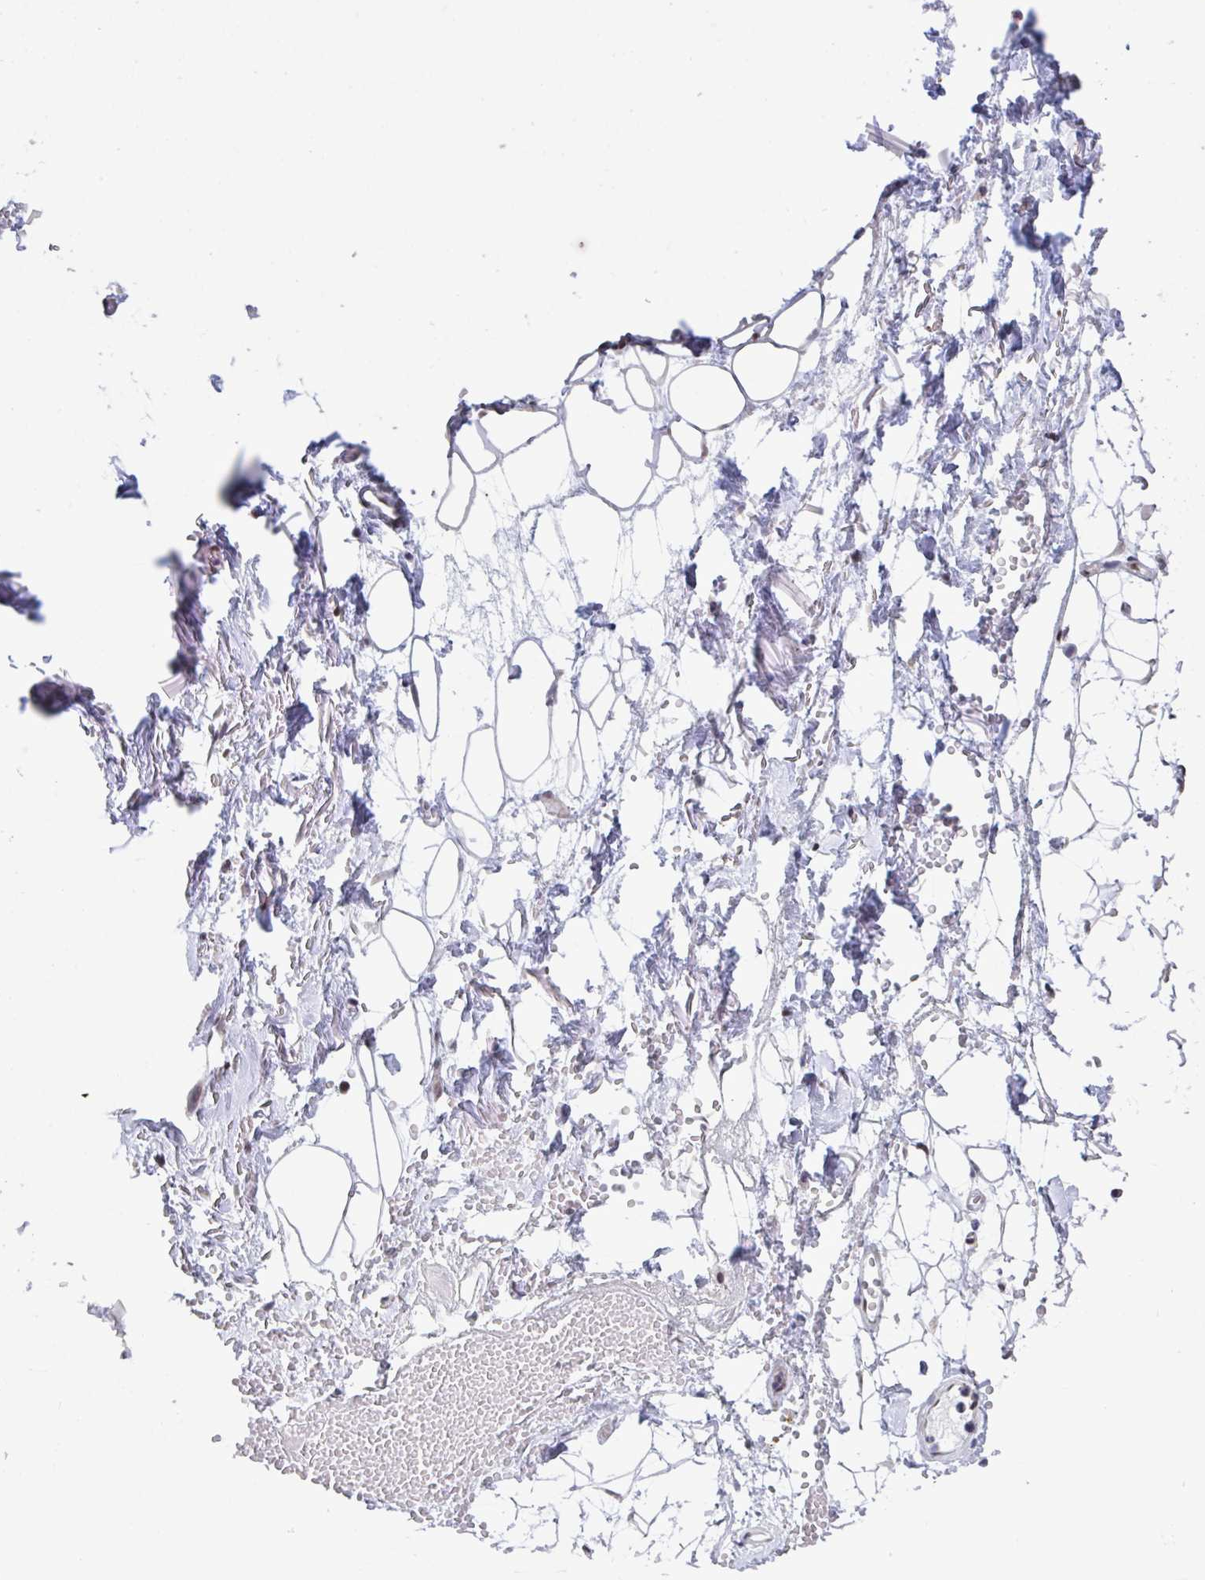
{"staining": {"intensity": "negative", "quantity": "none", "location": "none"}, "tissue": "adipose tissue", "cell_type": "Adipocytes", "image_type": "normal", "snomed": [{"axis": "morphology", "description": "Normal tissue, NOS"}, {"axis": "topography", "description": "Anal"}, {"axis": "topography", "description": "Peripheral nerve tissue"}], "caption": "A high-resolution histopathology image shows IHC staining of unremarkable adipose tissue, which displays no significant positivity in adipocytes. (Stains: DAB (3,3'-diaminobenzidine) immunohistochemistry with hematoxylin counter stain, Microscopy: brightfield microscopy at high magnification).", "gene": "PELI1", "patient": {"sex": "male", "age": 78}}